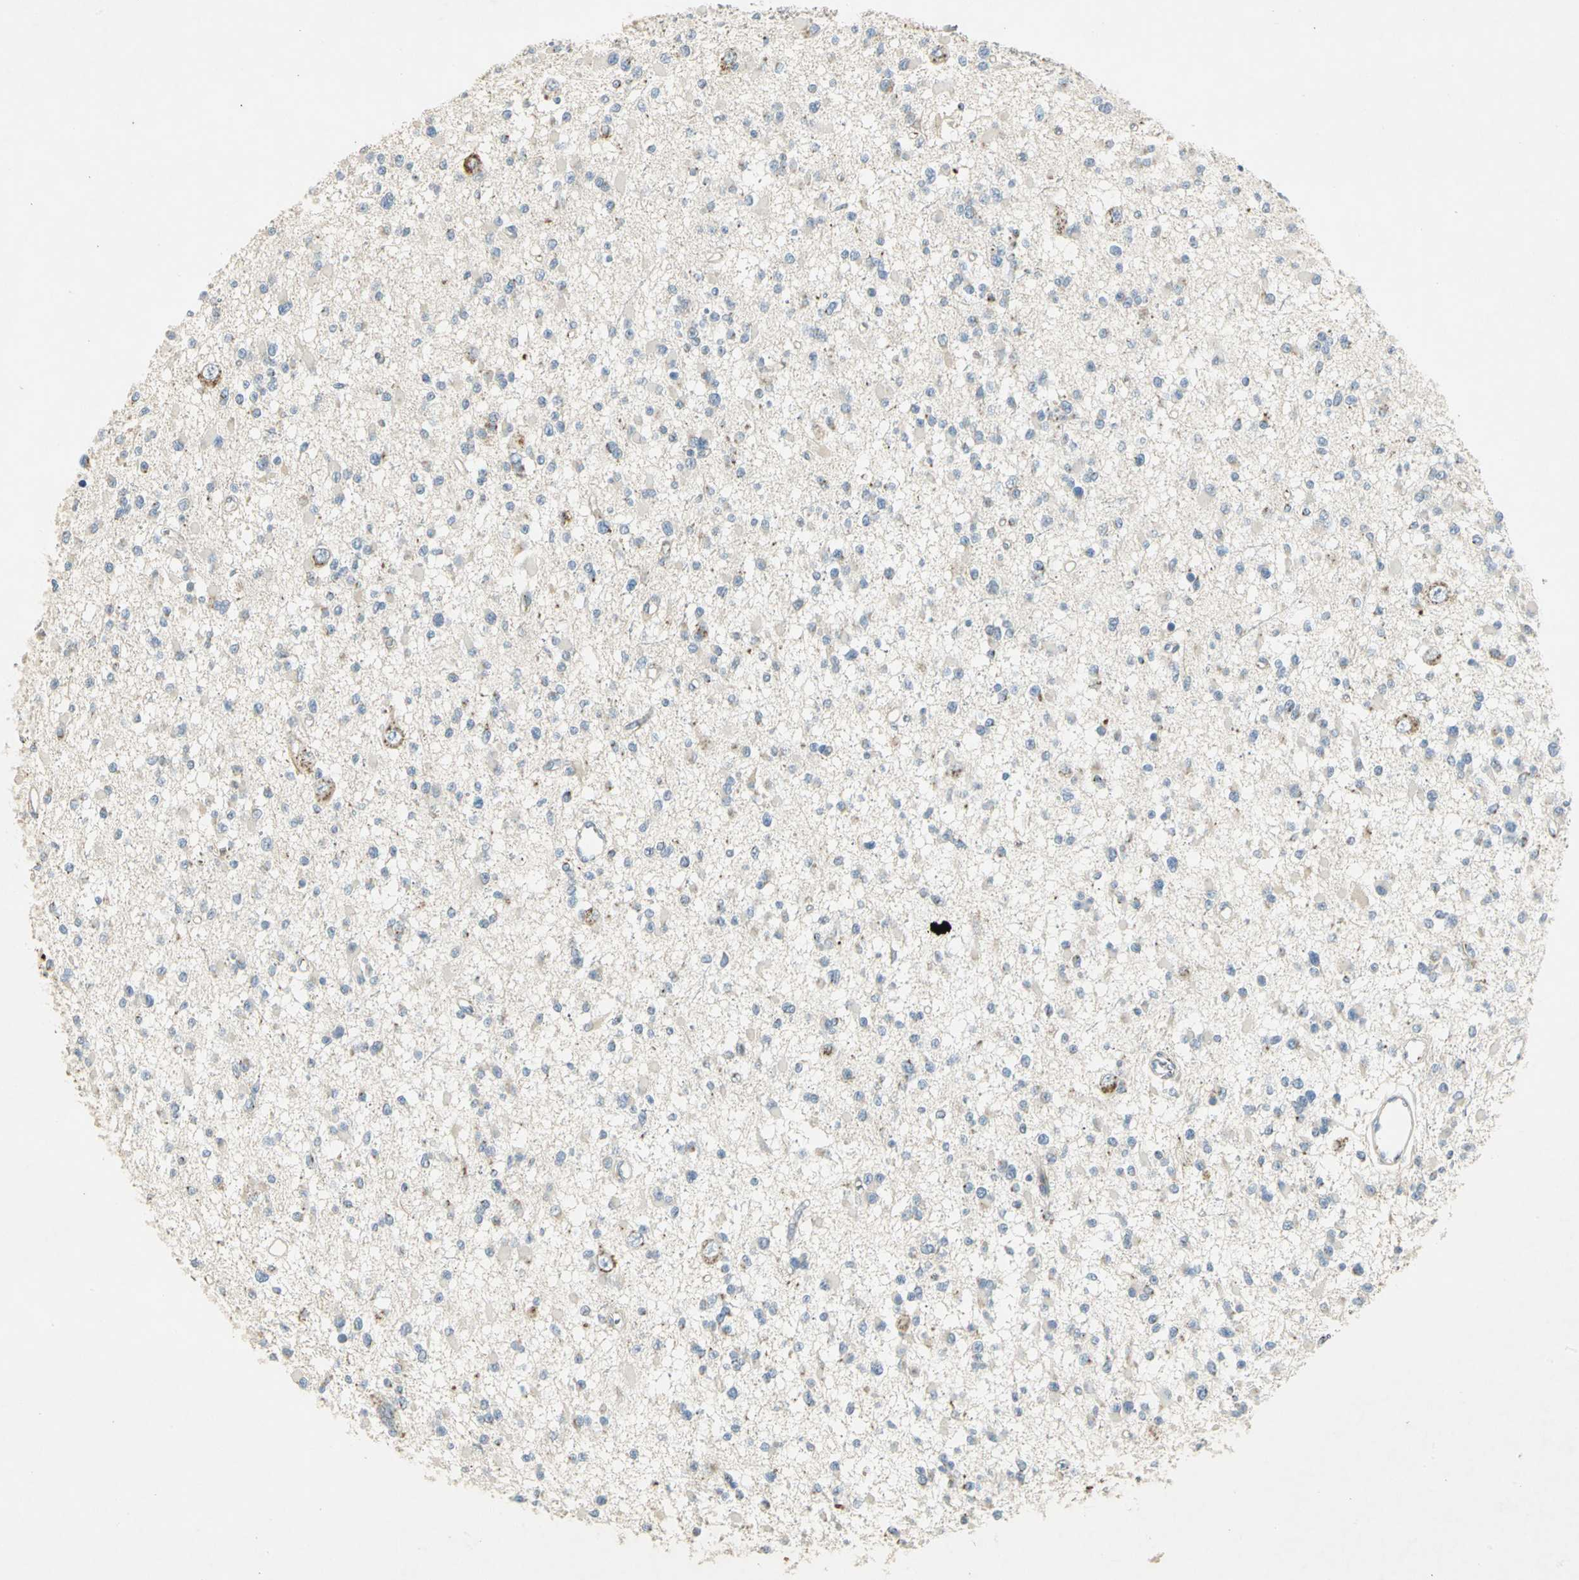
{"staining": {"intensity": "weak", "quantity": "<25%", "location": "cytoplasmic/membranous"}, "tissue": "glioma", "cell_type": "Tumor cells", "image_type": "cancer", "snomed": [{"axis": "morphology", "description": "Glioma, malignant, Low grade"}, {"axis": "topography", "description": "Brain"}], "caption": "This is an immunohistochemistry photomicrograph of glioma. There is no positivity in tumor cells.", "gene": "TM9SF2", "patient": {"sex": "female", "age": 22}}